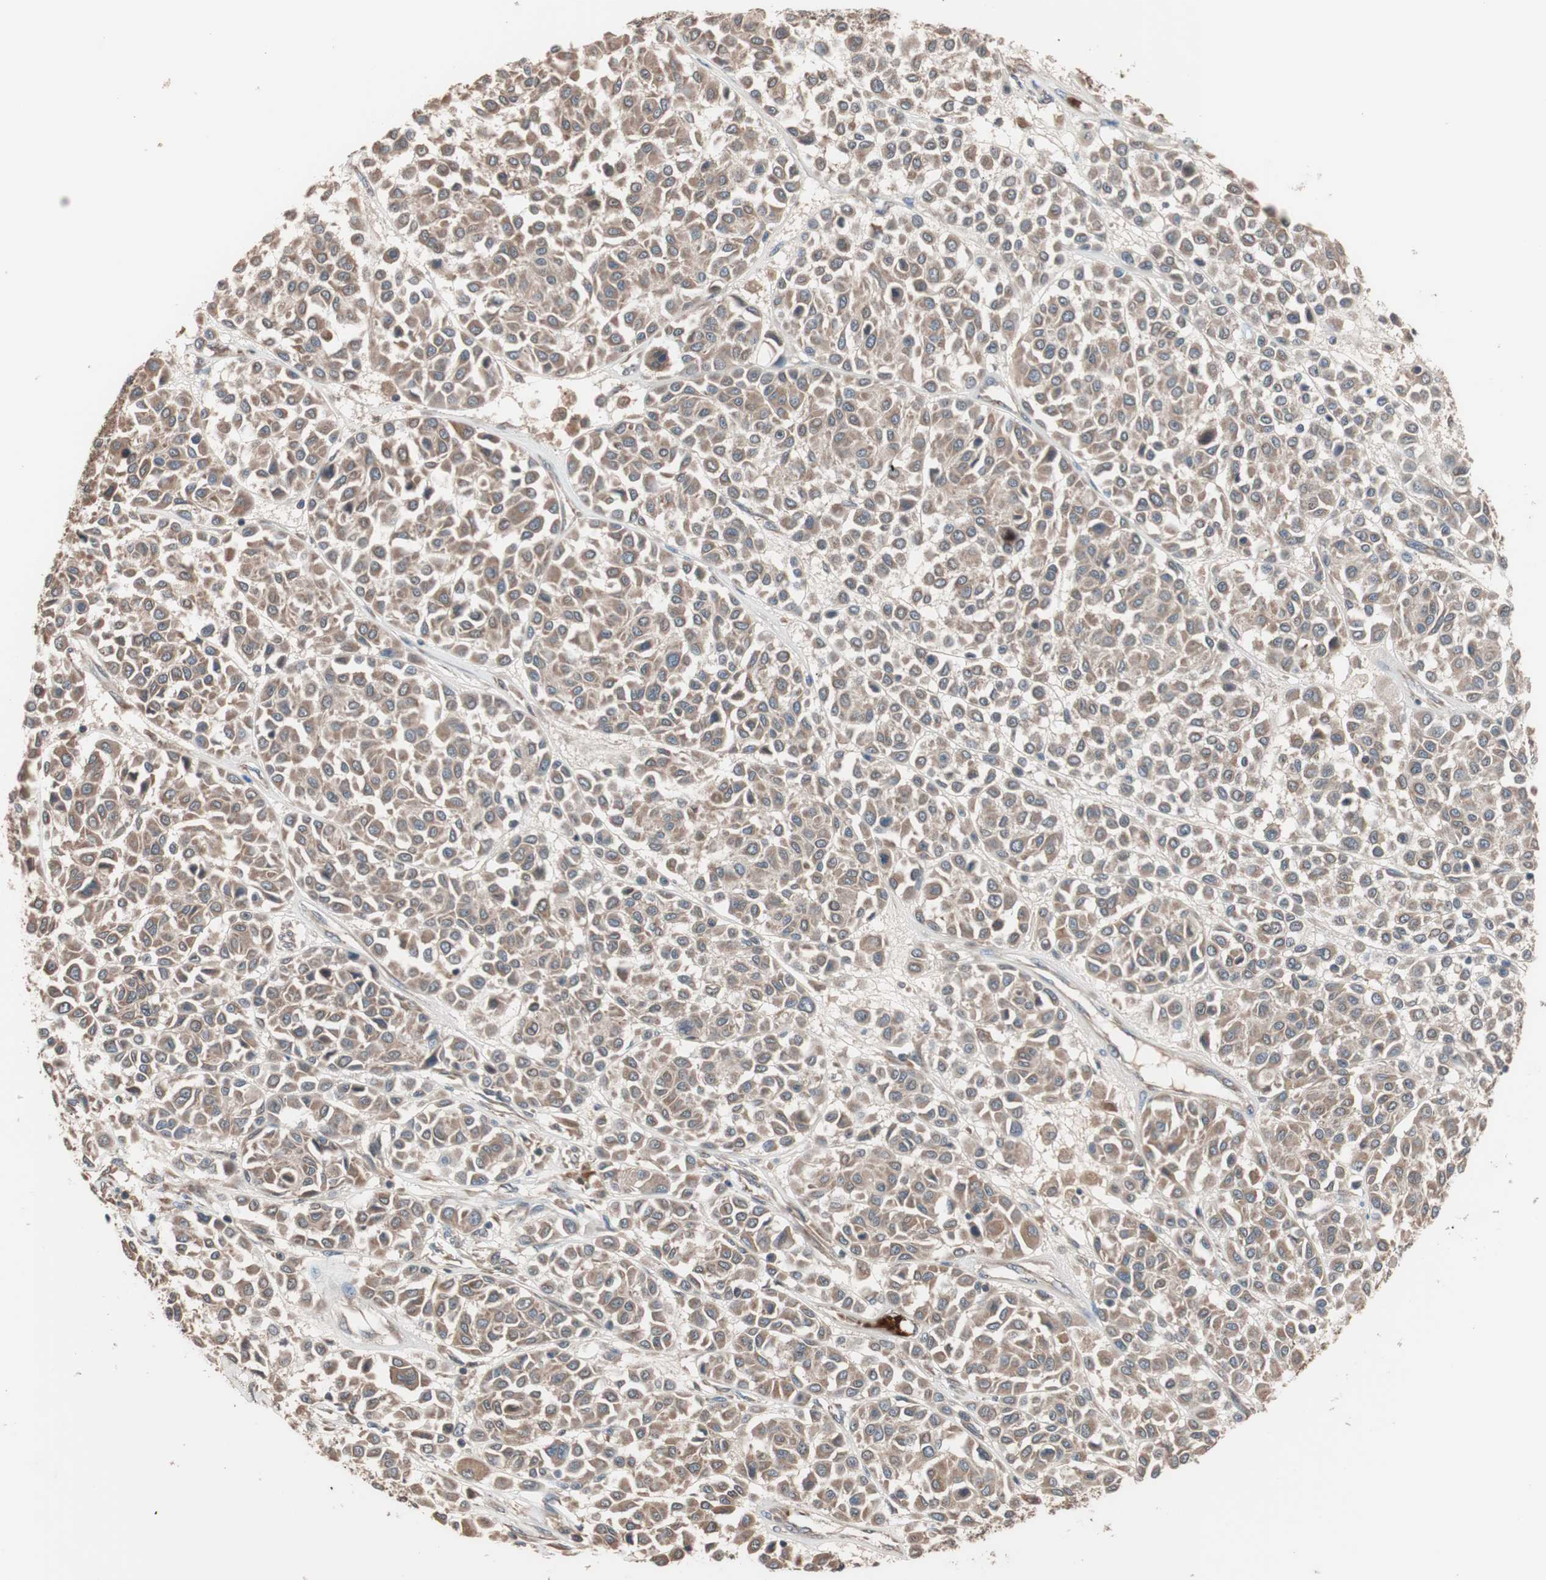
{"staining": {"intensity": "moderate", "quantity": ">75%", "location": "cytoplasmic/membranous"}, "tissue": "melanoma", "cell_type": "Tumor cells", "image_type": "cancer", "snomed": [{"axis": "morphology", "description": "Malignant melanoma, Metastatic site"}, {"axis": "topography", "description": "Soft tissue"}], "caption": "DAB (3,3'-diaminobenzidine) immunohistochemical staining of human melanoma exhibits moderate cytoplasmic/membranous protein positivity in about >75% of tumor cells.", "gene": "GLYCTK", "patient": {"sex": "male", "age": 41}}